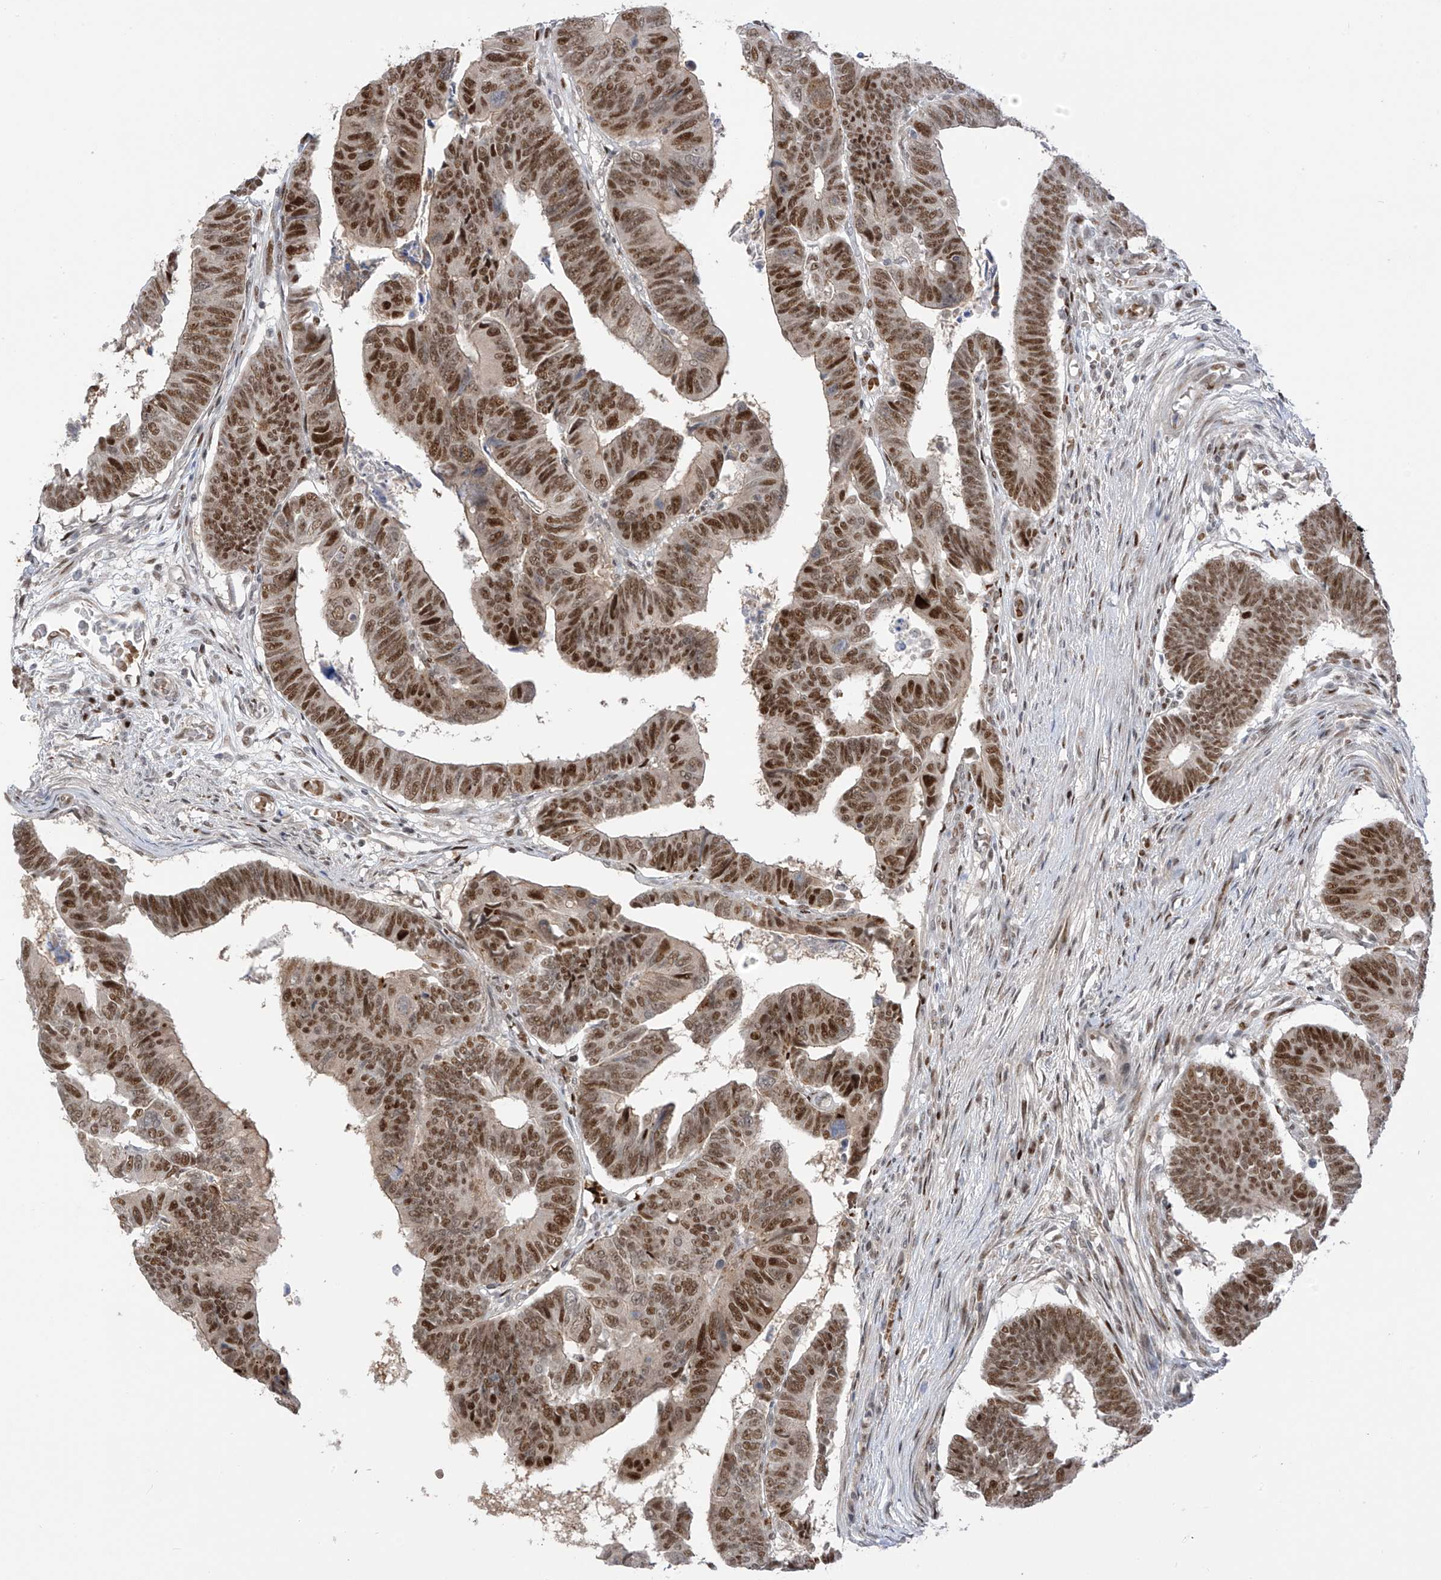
{"staining": {"intensity": "moderate", "quantity": ">75%", "location": "nuclear"}, "tissue": "colorectal cancer", "cell_type": "Tumor cells", "image_type": "cancer", "snomed": [{"axis": "morphology", "description": "Adenocarcinoma, NOS"}, {"axis": "topography", "description": "Rectum"}], "caption": "This is an image of IHC staining of adenocarcinoma (colorectal), which shows moderate positivity in the nuclear of tumor cells.", "gene": "ZCWPW2", "patient": {"sex": "female", "age": 65}}